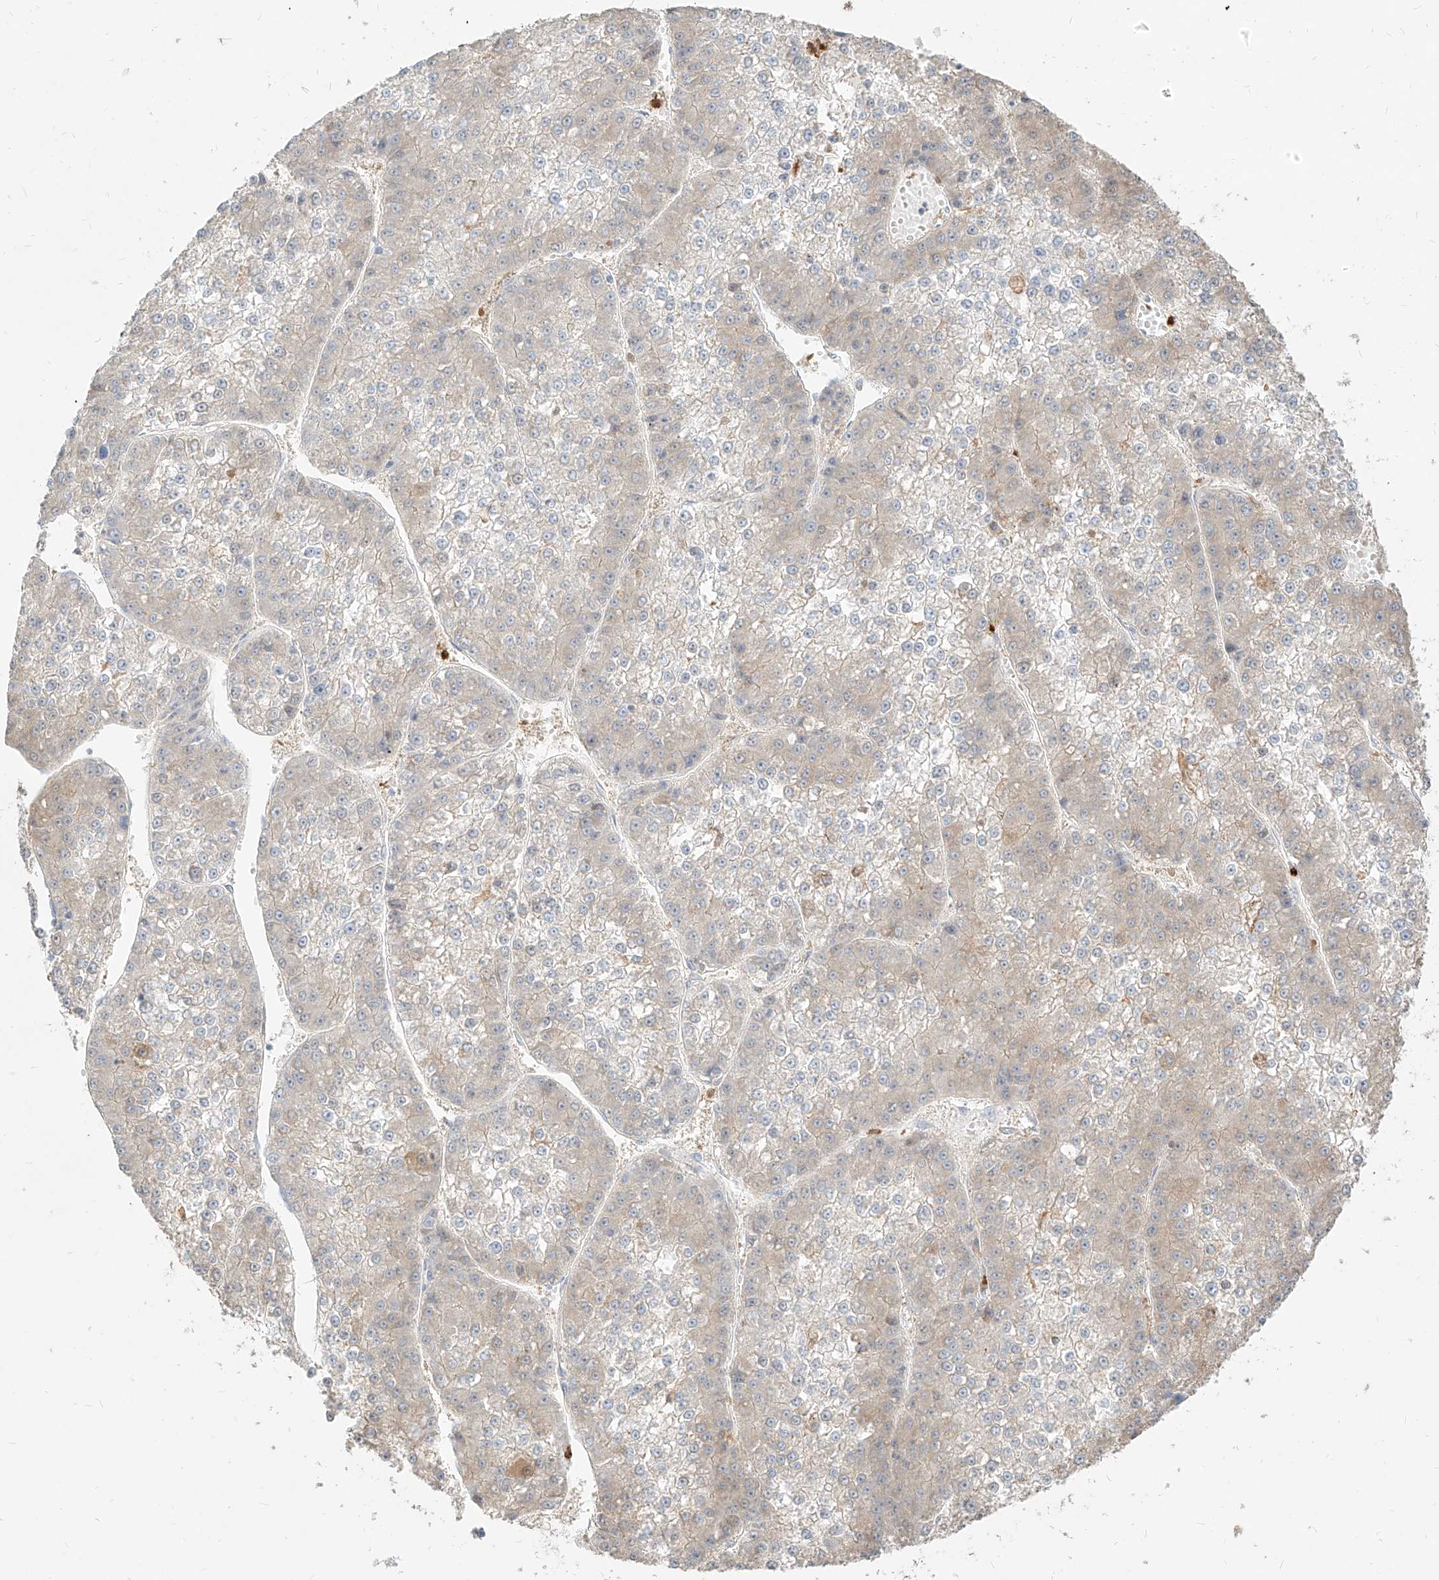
{"staining": {"intensity": "weak", "quantity": "<25%", "location": "cytoplasmic/membranous"}, "tissue": "liver cancer", "cell_type": "Tumor cells", "image_type": "cancer", "snomed": [{"axis": "morphology", "description": "Carcinoma, Hepatocellular, NOS"}, {"axis": "topography", "description": "Liver"}], "caption": "IHC image of liver cancer (hepatocellular carcinoma) stained for a protein (brown), which demonstrates no expression in tumor cells.", "gene": "PGD", "patient": {"sex": "female", "age": 73}}